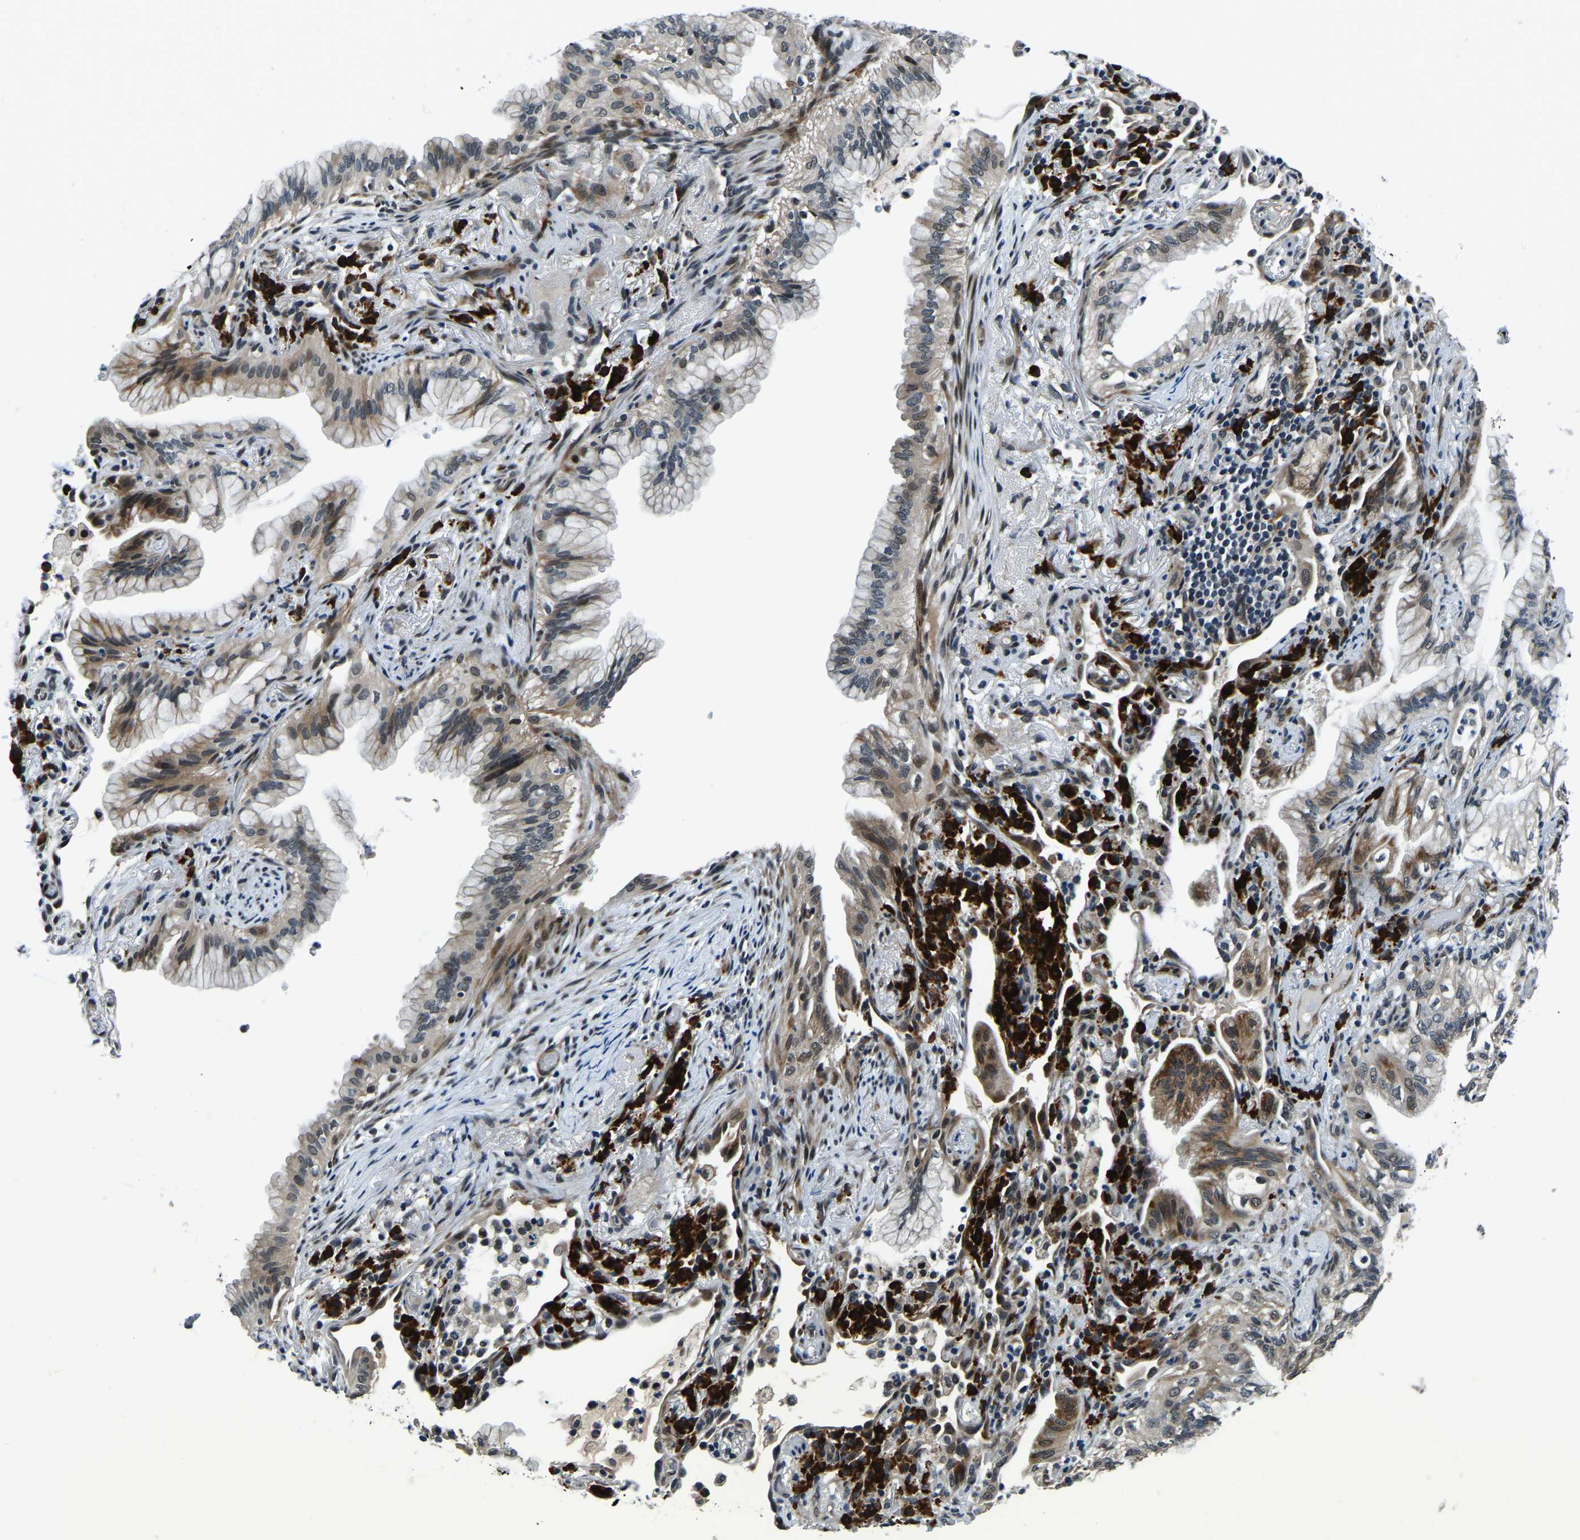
{"staining": {"intensity": "moderate", "quantity": ">75%", "location": "cytoplasmic/membranous"}, "tissue": "lung cancer", "cell_type": "Tumor cells", "image_type": "cancer", "snomed": [{"axis": "morphology", "description": "Adenocarcinoma, NOS"}, {"axis": "topography", "description": "Lung"}], "caption": "Lung cancer (adenocarcinoma) stained with a protein marker exhibits moderate staining in tumor cells.", "gene": "ING2", "patient": {"sex": "female", "age": 70}}